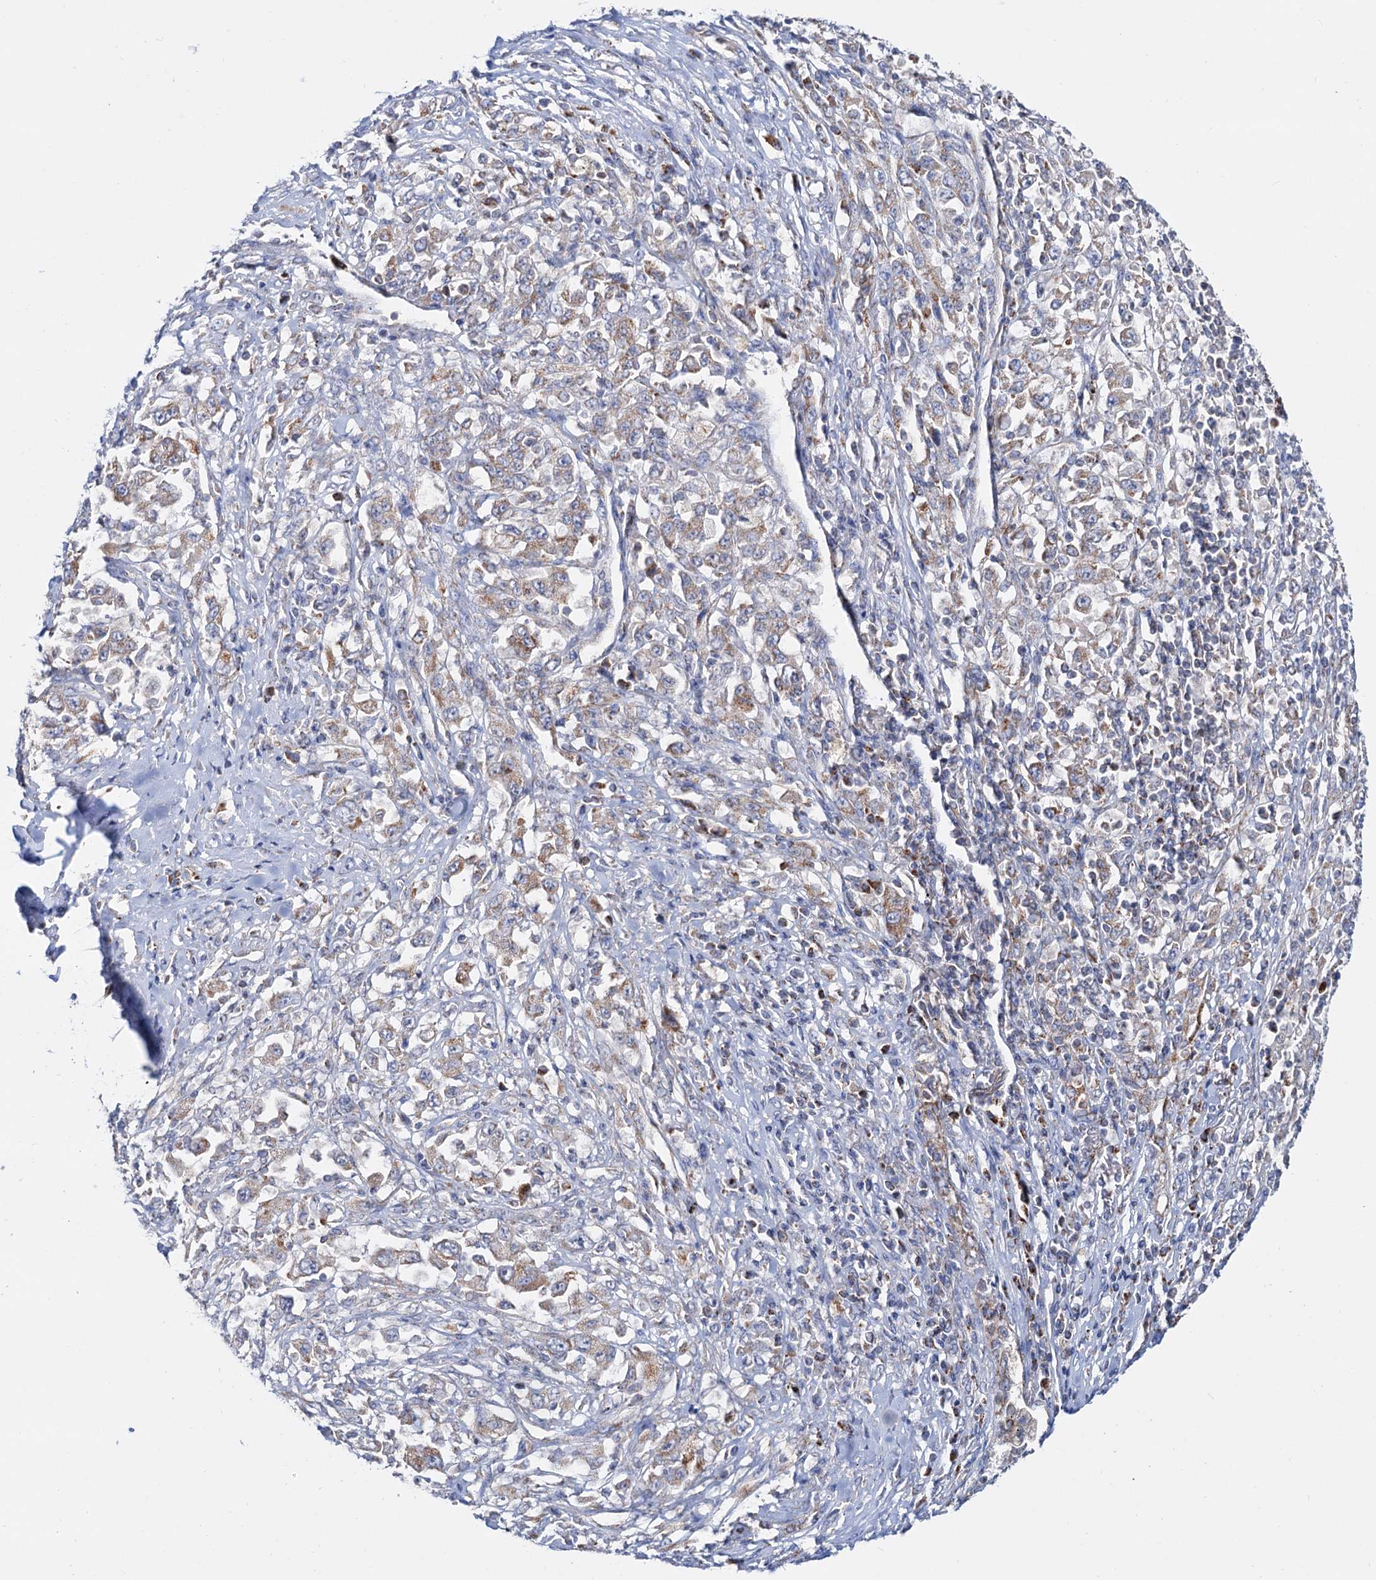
{"staining": {"intensity": "moderate", "quantity": "25%-75%", "location": "cytoplasmic/membranous"}, "tissue": "melanoma", "cell_type": "Tumor cells", "image_type": "cancer", "snomed": [{"axis": "morphology", "description": "Malignant melanoma, Metastatic site"}, {"axis": "topography", "description": "Skin"}], "caption": "Protein staining by immunohistochemistry exhibits moderate cytoplasmic/membranous positivity in about 25%-75% of tumor cells in malignant melanoma (metastatic site). (Stains: DAB (3,3'-diaminobenzidine) in brown, nuclei in blue, Microscopy: brightfield microscopy at high magnification).", "gene": "C2CD3", "patient": {"sex": "female", "age": 56}}